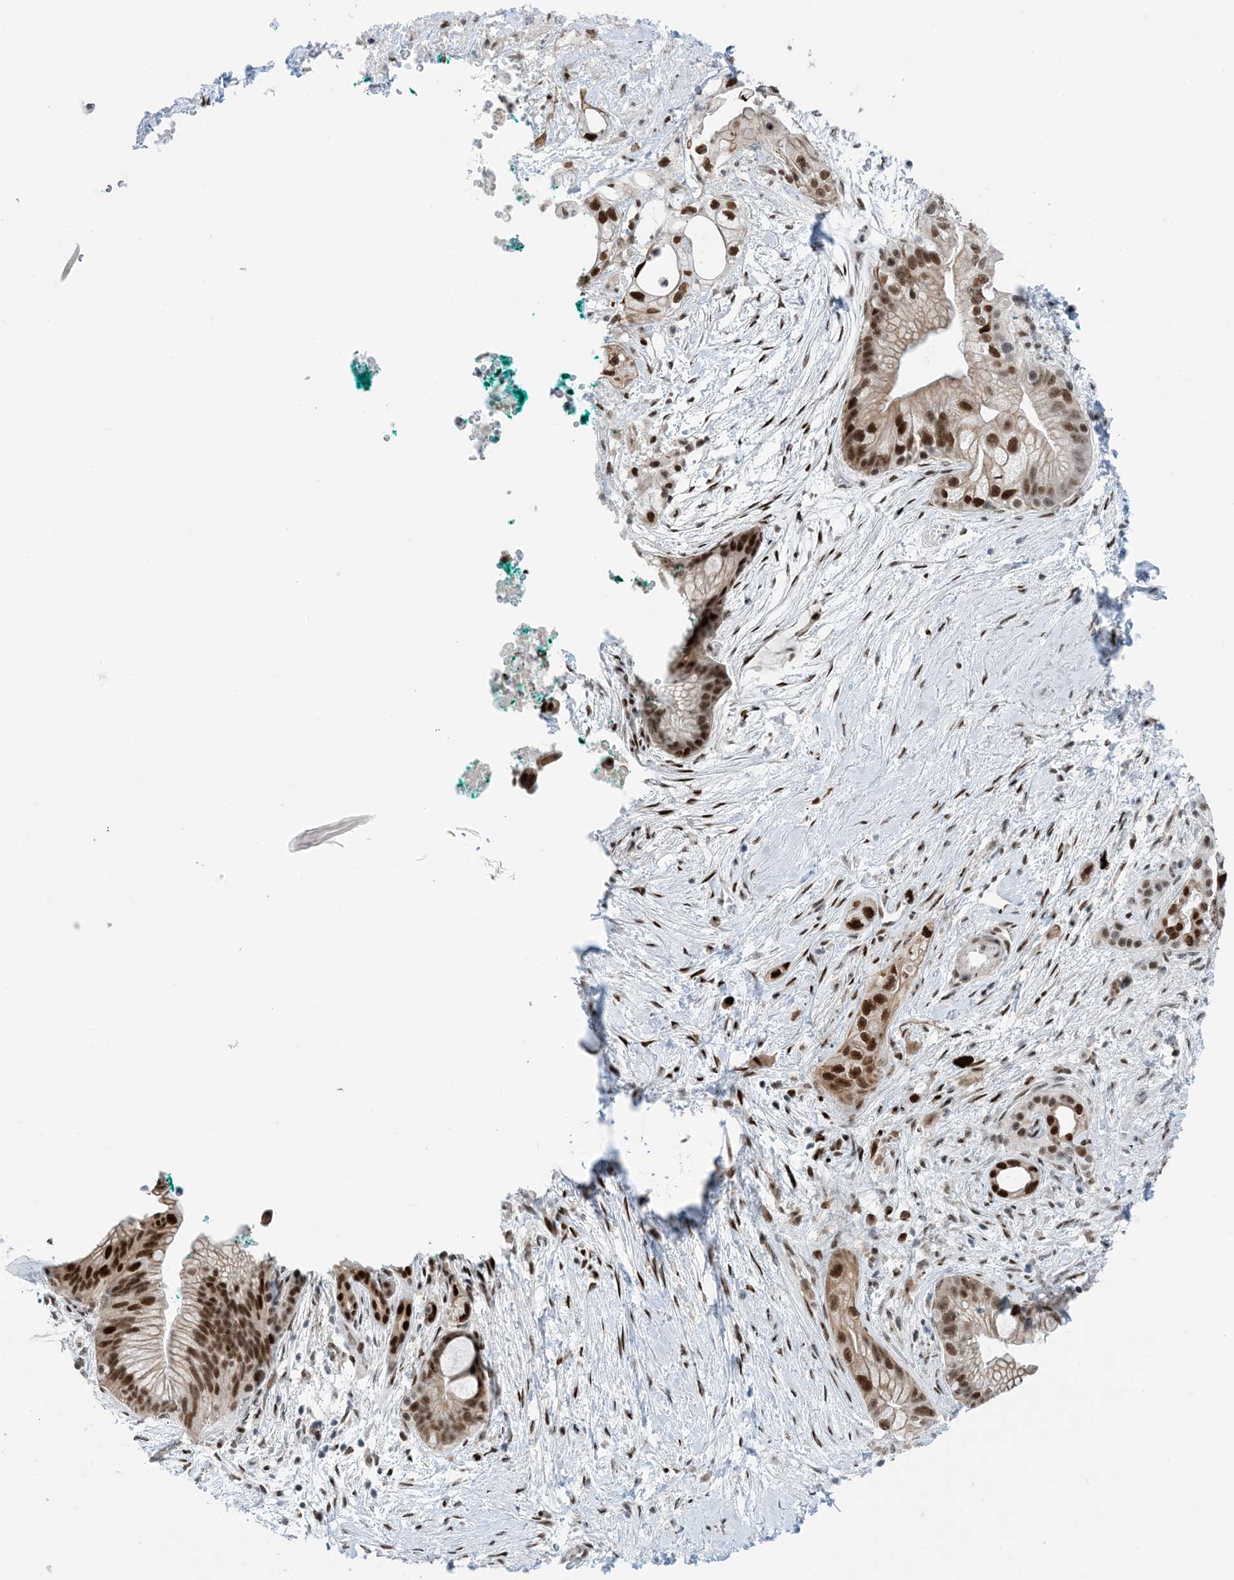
{"staining": {"intensity": "strong", "quantity": ">75%", "location": "nuclear"}, "tissue": "pancreatic cancer", "cell_type": "Tumor cells", "image_type": "cancer", "snomed": [{"axis": "morphology", "description": "Adenocarcinoma, NOS"}, {"axis": "topography", "description": "Pancreas"}], "caption": "IHC of adenocarcinoma (pancreatic) displays high levels of strong nuclear expression in approximately >75% of tumor cells.", "gene": "HEMK1", "patient": {"sex": "male", "age": 53}}